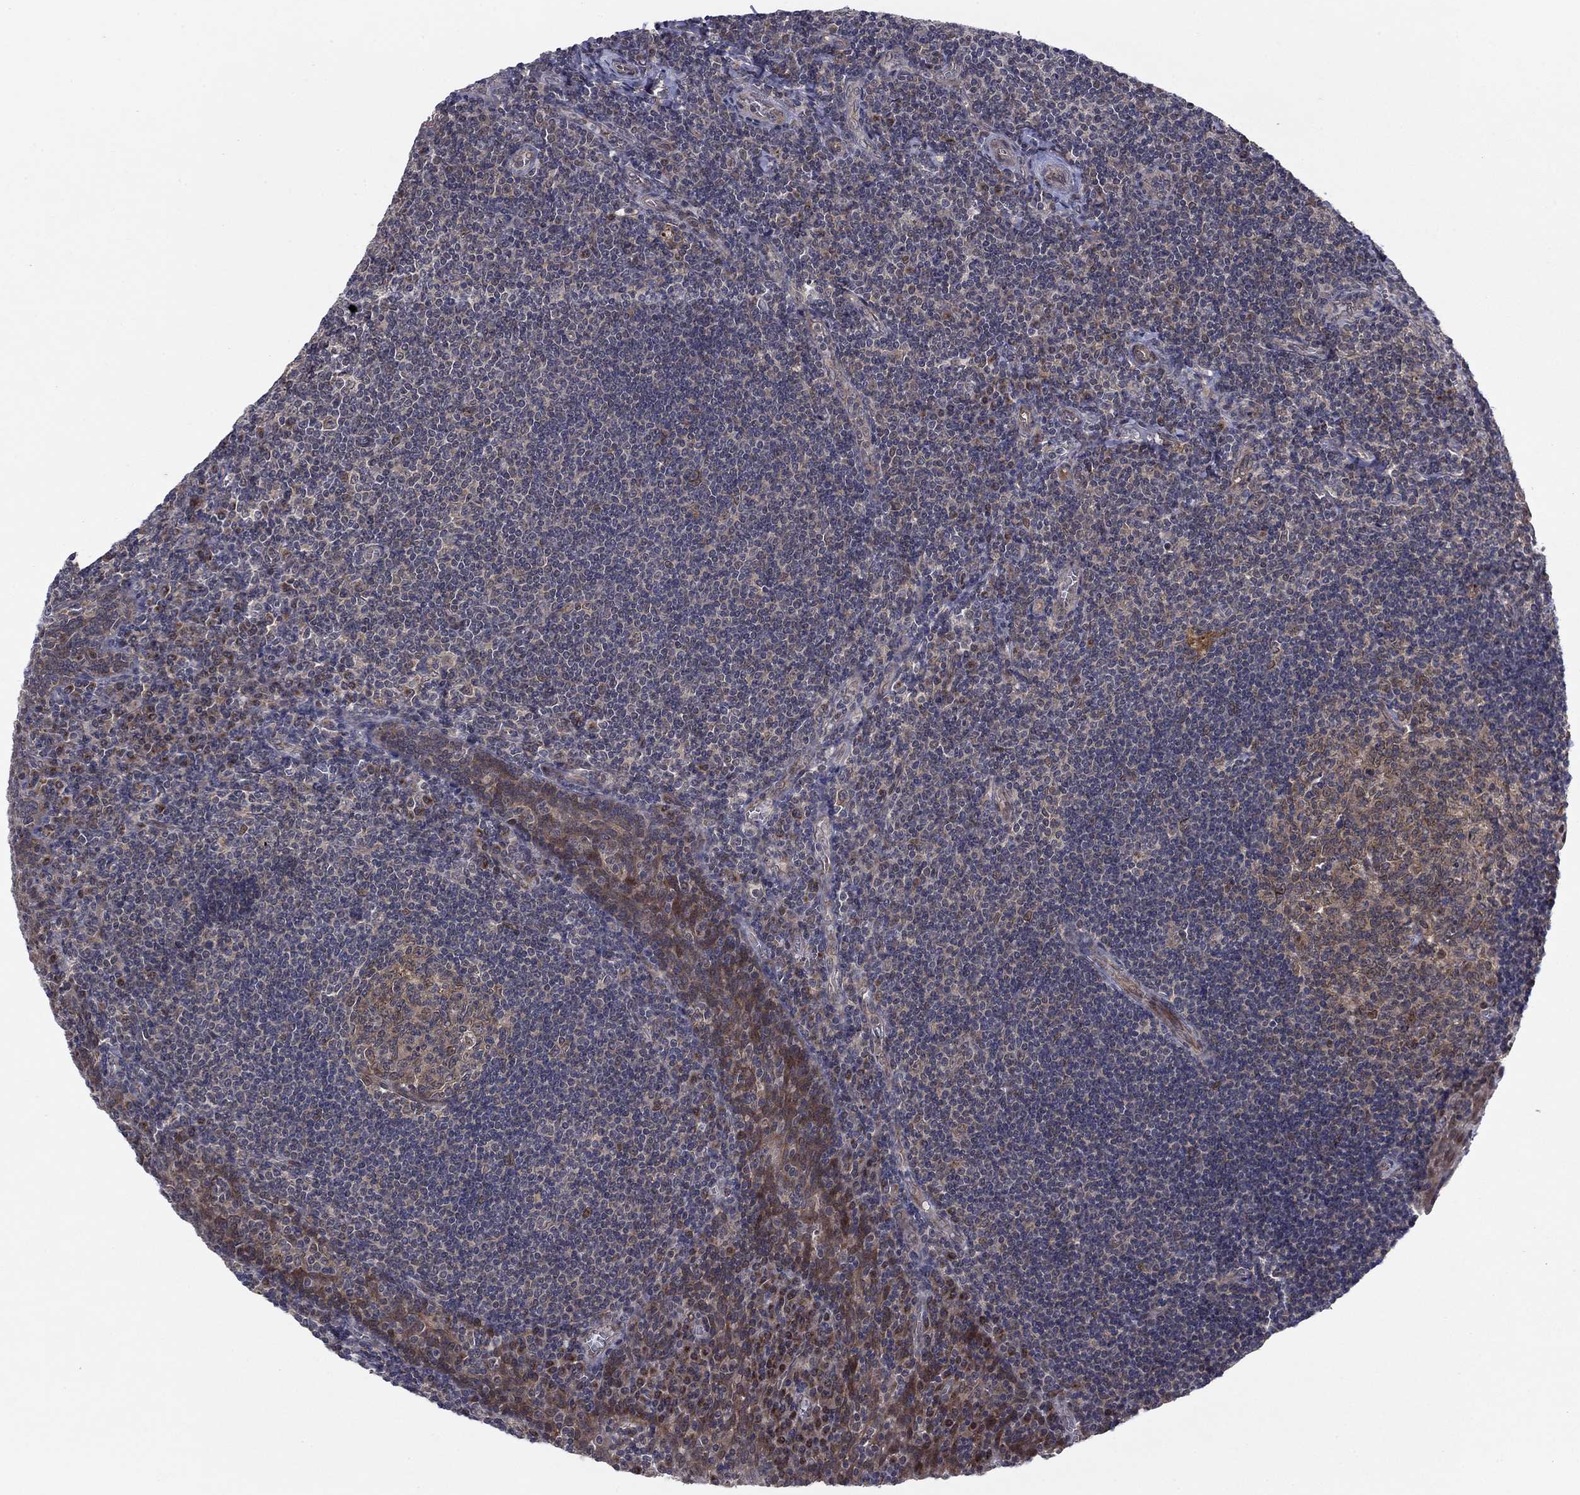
{"staining": {"intensity": "weak", "quantity": ">75%", "location": "cytoplasmic/membranous"}, "tissue": "tonsil", "cell_type": "Germinal center cells", "image_type": "normal", "snomed": [{"axis": "morphology", "description": "Normal tissue, NOS"}, {"axis": "morphology", "description": "Inflammation, NOS"}, {"axis": "topography", "description": "Tonsil"}], "caption": "The immunohistochemical stain highlights weak cytoplasmic/membranous expression in germinal center cells of unremarkable tonsil. (Brightfield microscopy of DAB IHC at high magnification).", "gene": "PSMC1", "patient": {"sex": "female", "age": 31}}